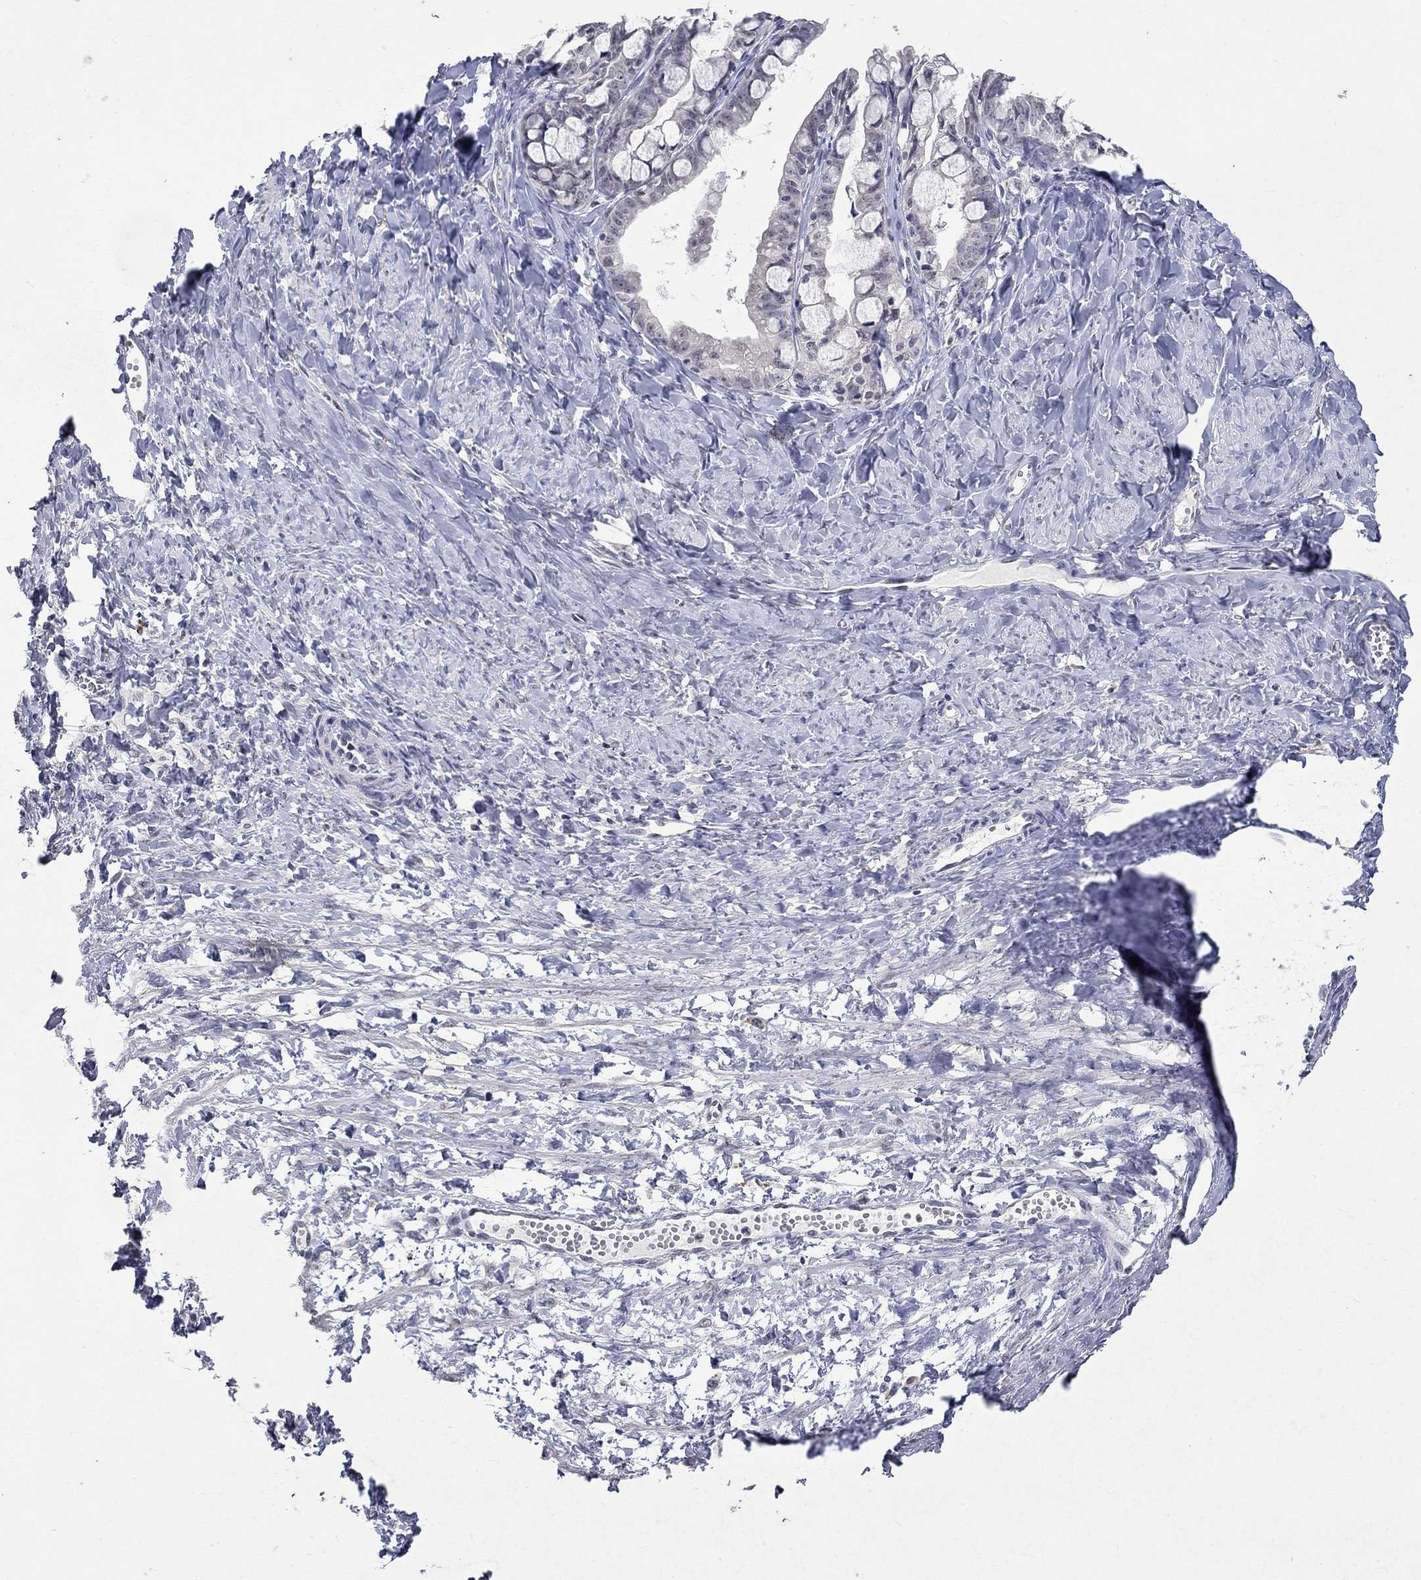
{"staining": {"intensity": "negative", "quantity": "none", "location": "none"}, "tissue": "ovarian cancer", "cell_type": "Tumor cells", "image_type": "cancer", "snomed": [{"axis": "morphology", "description": "Cystadenocarcinoma, mucinous, NOS"}, {"axis": "topography", "description": "Ovary"}], "caption": "This is an IHC image of human ovarian mucinous cystadenocarcinoma. There is no staining in tumor cells.", "gene": "TMEM143", "patient": {"sex": "female", "age": 63}}